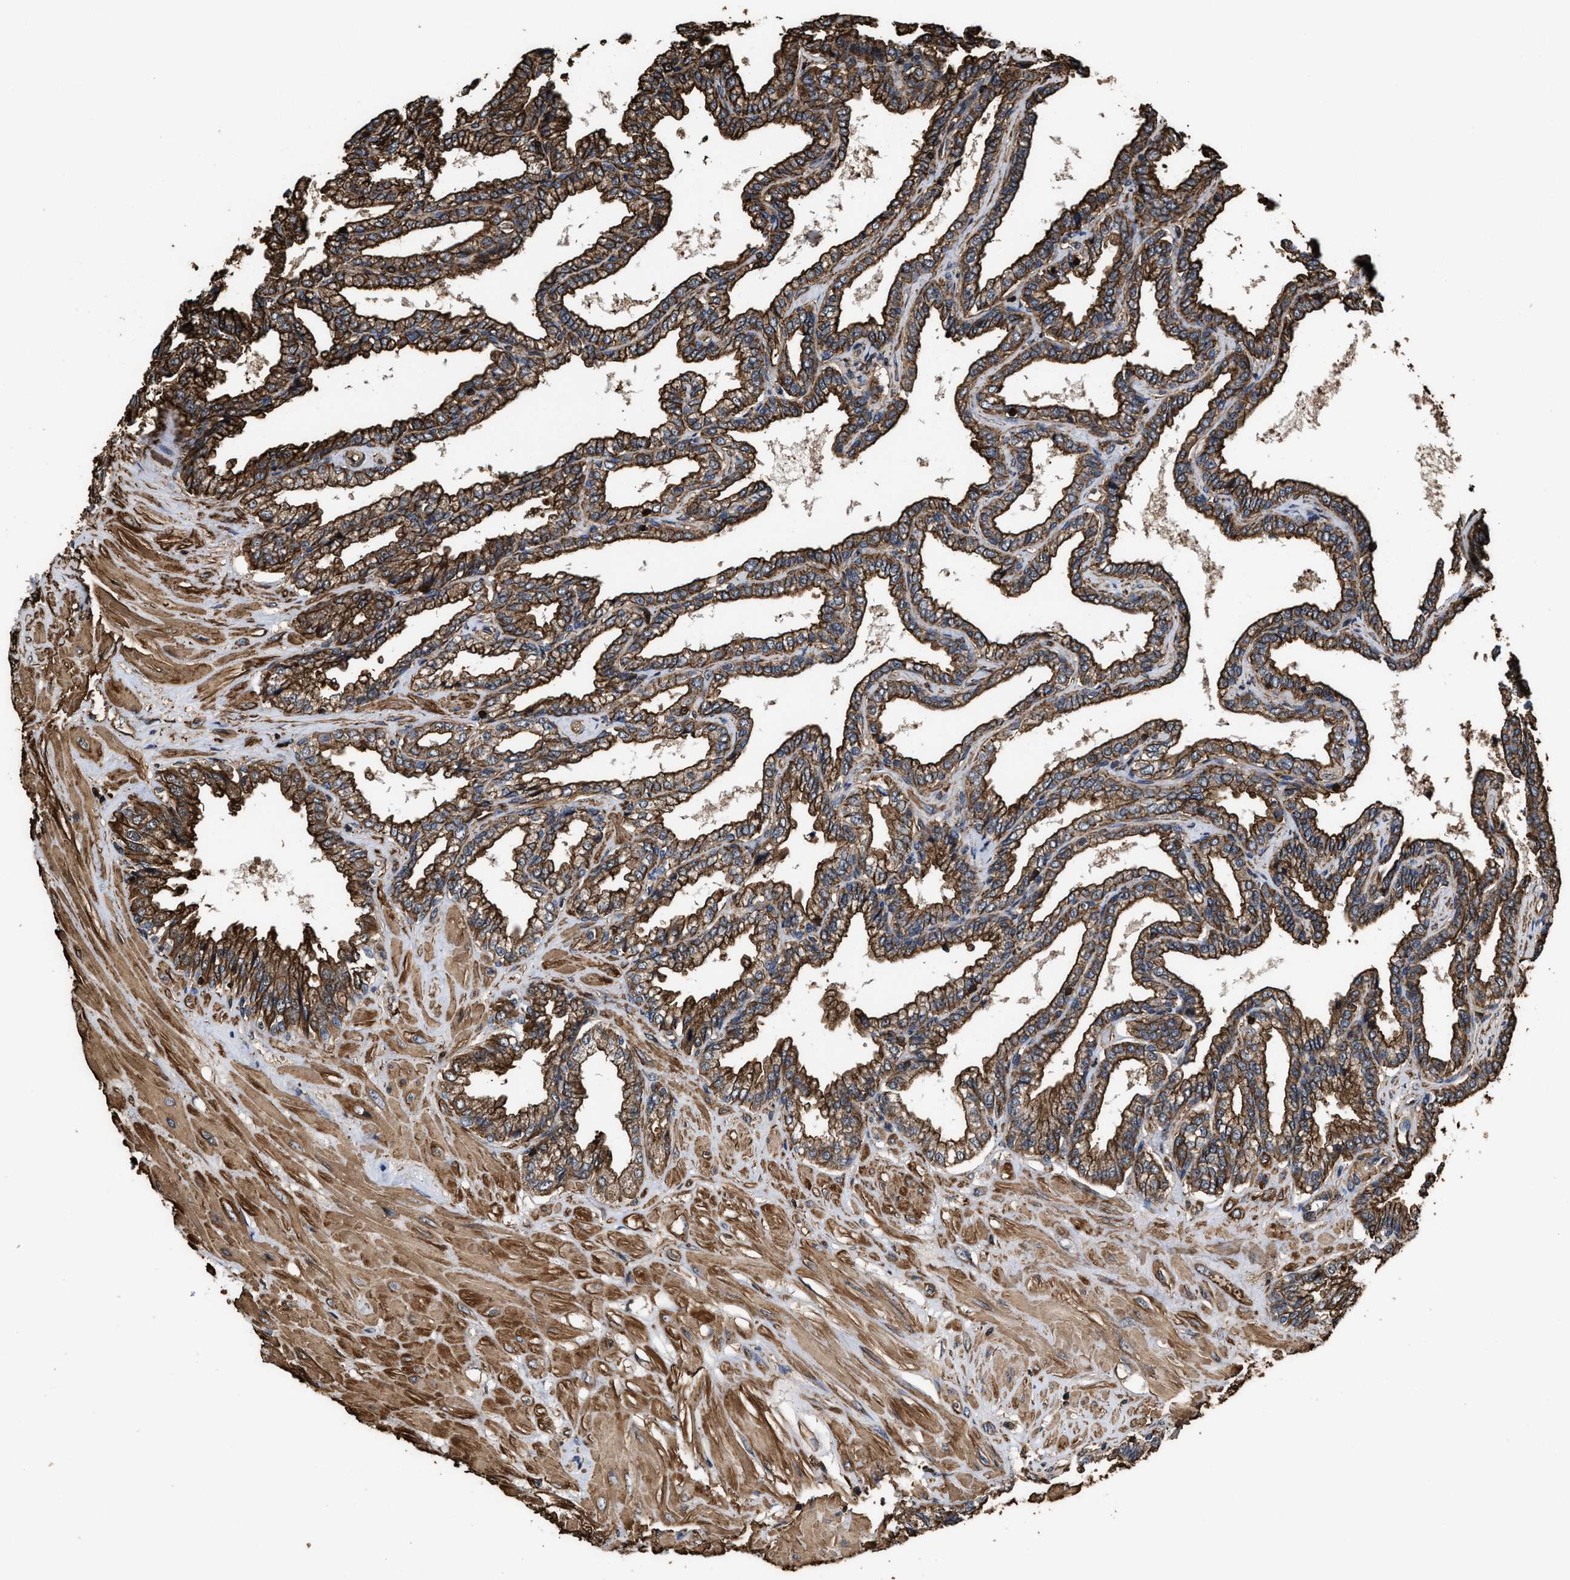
{"staining": {"intensity": "moderate", "quantity": ">75%", "location": "cytoplasmic/membranous"}, "tissue": "seminal vesicle", "cell_type": "Glandular cells", "image_type": "normal", "snomed": [{"axis": "morphology", "description": "Normal tissue, NOS"}, {"axis": "topography", "description": "Seminal veicle"}], "caption": "An image of human seminal vesicle stained for a protein shows moderate cytoplasmic/membranous brown staining in glandular cells. Nuclei are stained in blue.", "gene": "KBTBD2", "patient": {"sex": "male", "age": 46}}